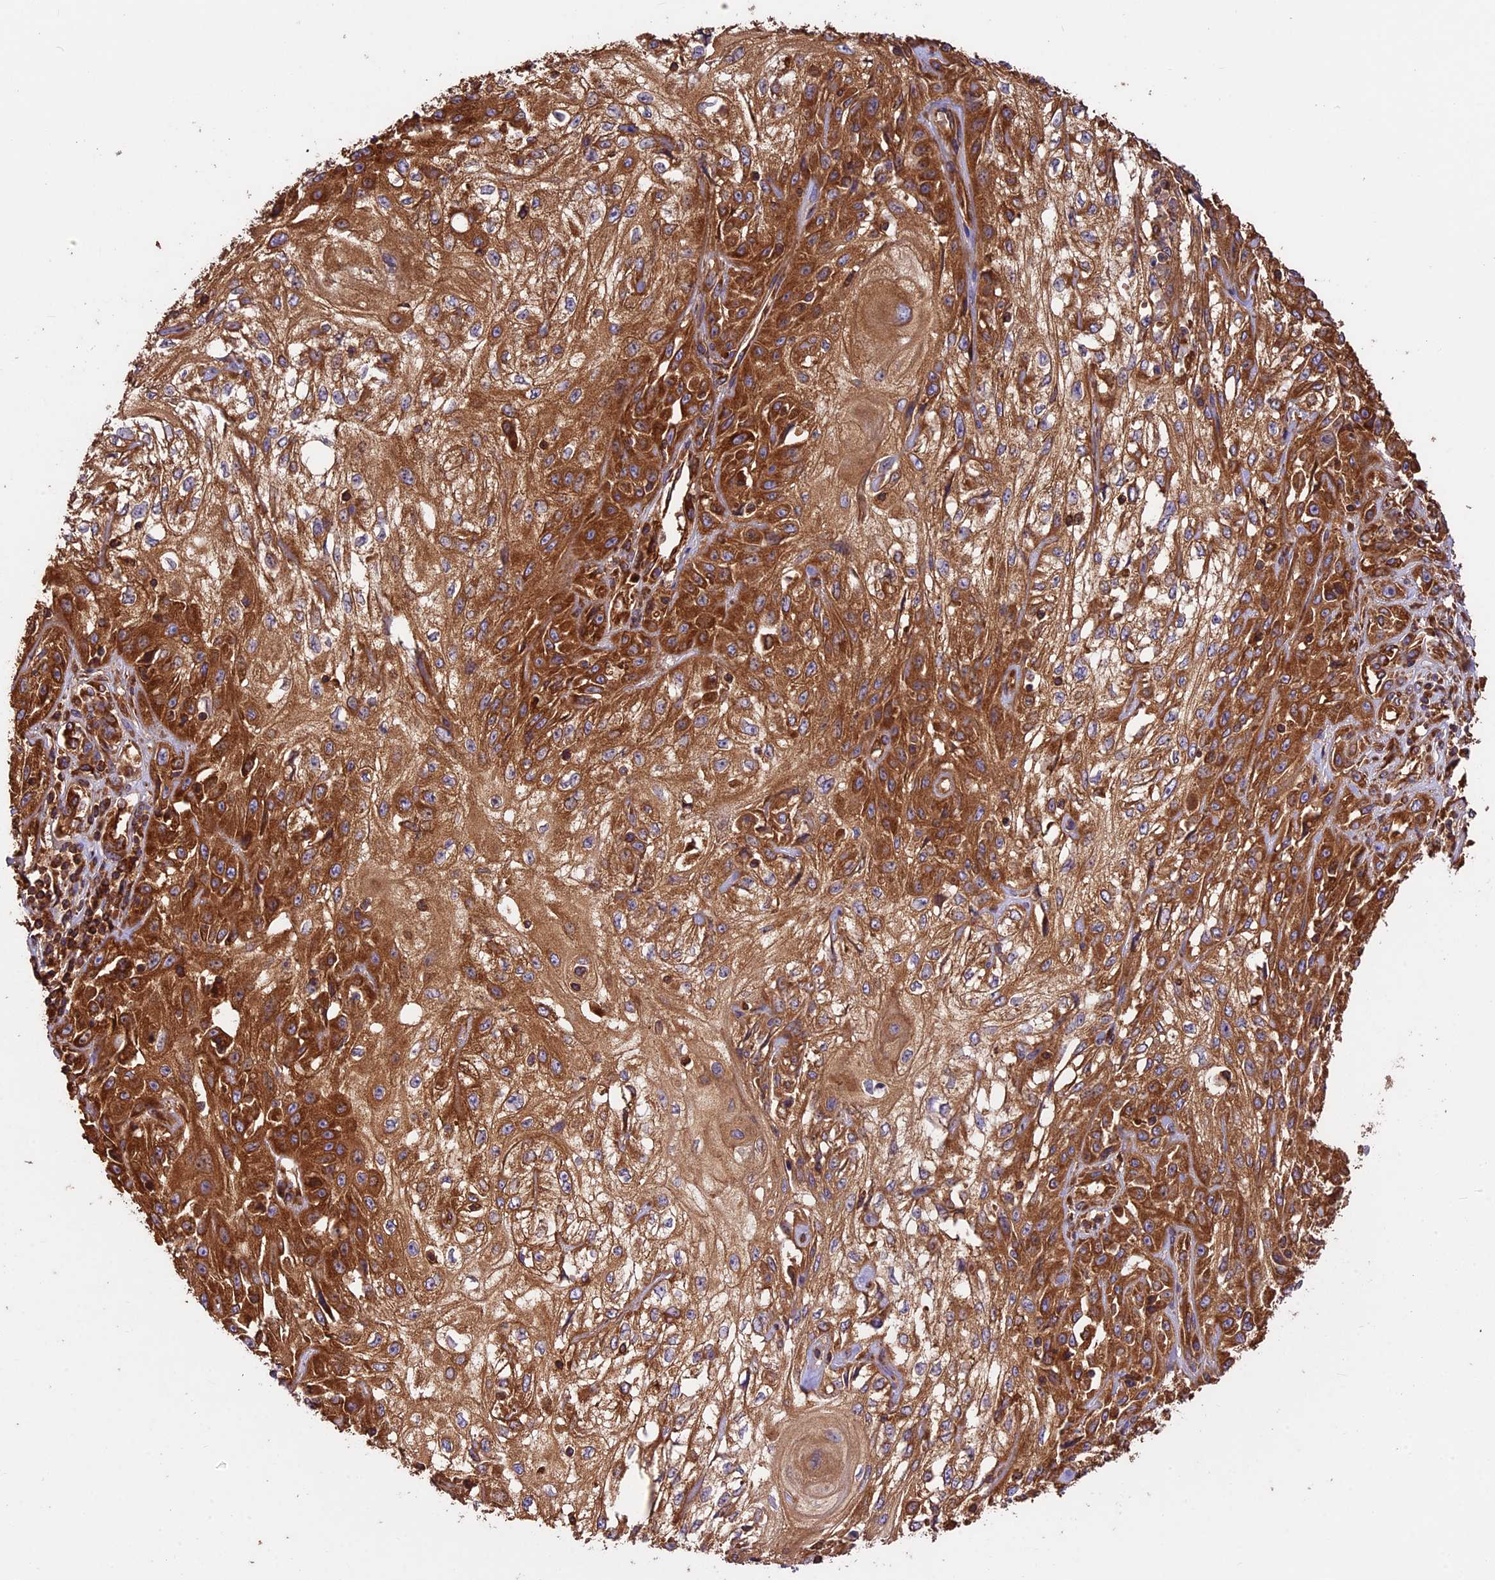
{"staining": {"intensity": "strong", "quantity": ">75%", "location": "cytoplasmic/membranous"}, "tissue": "skin cancer", "cell_type": "Tumor cells", "image_type": "cancer", "snomed": [{"axis": "morphology", "description": "Squamous cell carcinoma, NOS"}, {"axis": "morphology", "description": "Squamous cell carcinoma, metastatic, NOS"}, {"axis": "topography", "description": "Skin"}, {"axis": "topography", "description": "Lymph node"}], "caption": "IHC image of metastatic squamous cell carcinoma (skin) stained for a protein (brown), which demonstrates high levels of strong cytoplasmic/membranous expression in about >75% of tumor cells.", "gene": "KARS1", "patient": {"sex": "male", "age": 75}}